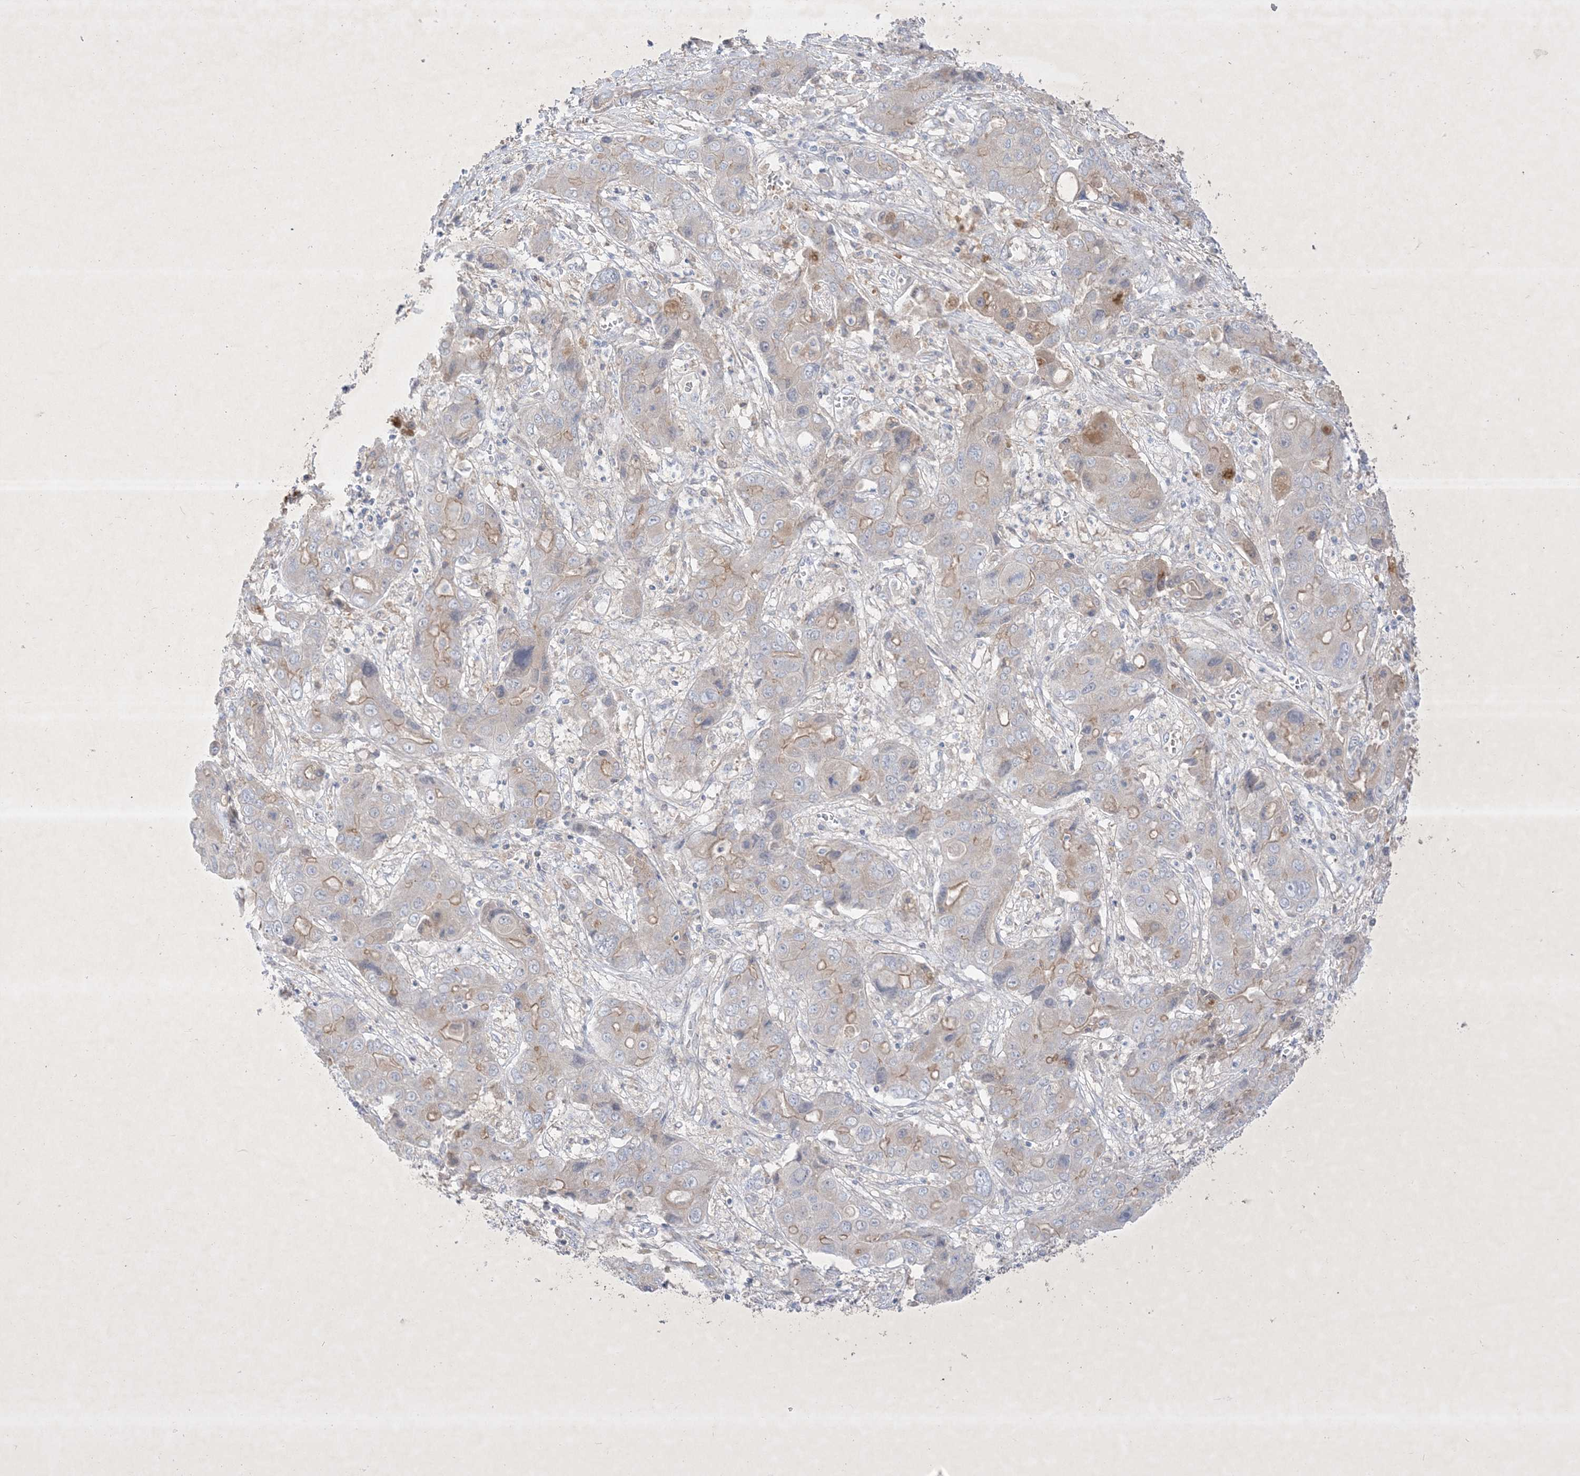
{"staining": {"intensity": "weak", "quantity": "25%-75%", "location": "cytoplasmic/membranous"}, "tissue": "liver cancer", "cell_type": "Tumor cells", "image_type": "cancer", "snomed": [{"axis": "morphology", "description": "Cholangiocarcinoma"}, {"axis": "topography", "description": "Liver"}], "caption": "Liver cholangiocarcinoma tissue reveals weak cytoplasmic/membranous expression in about 25%-75% of tumor cells, visualized by immunohistochemistry.", "gene": "PLEKHA3", "patient": {"sex": "male", "age": 67}}